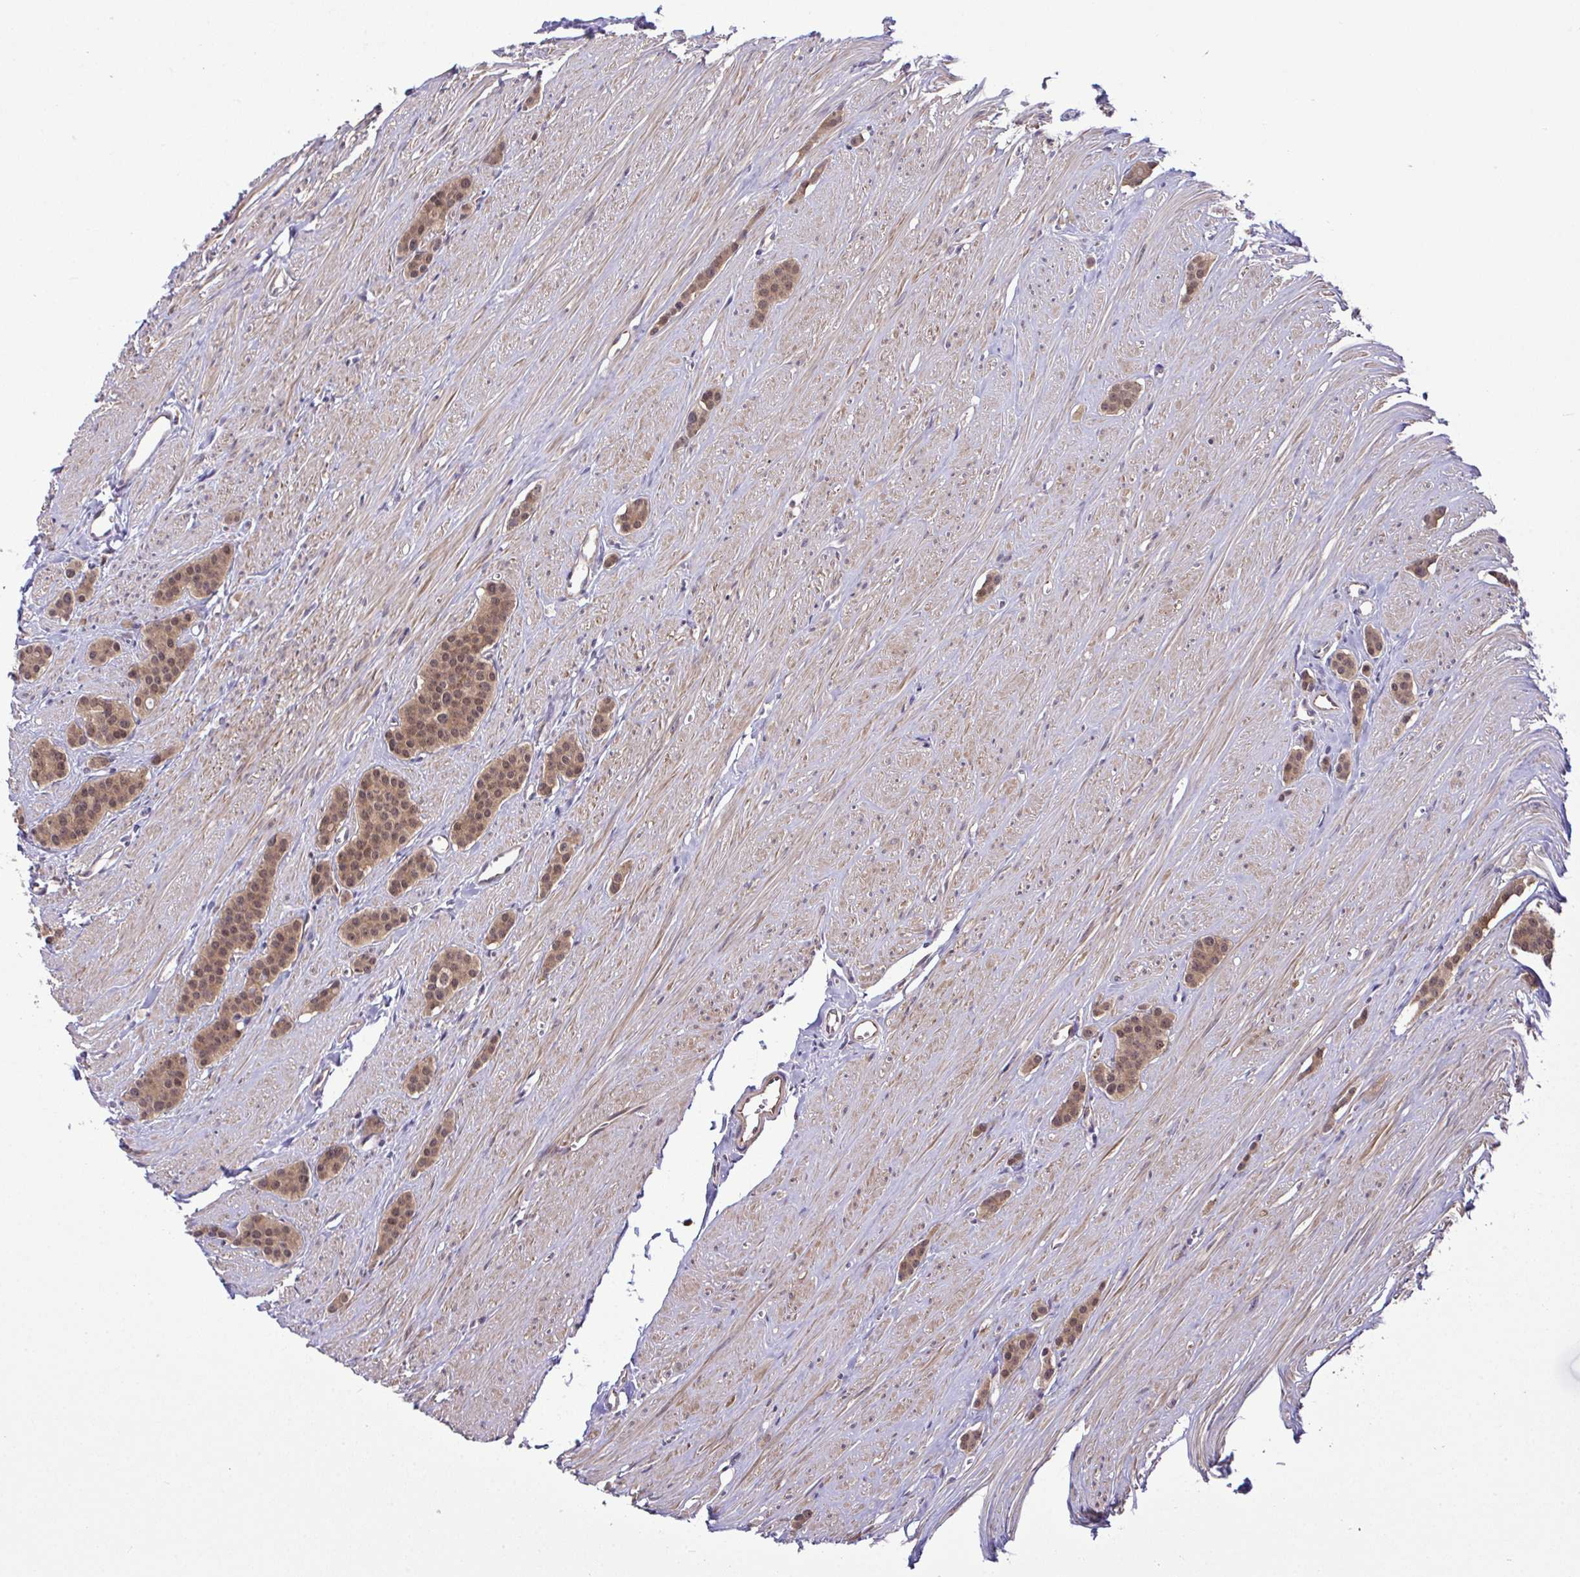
{"staining": {"intensity": "moderate", "quantity": "25%-75%", "location": "cytoplasmic/membranous,nuclear"}, "tissue": "carcinoid", "cell_type": "Tumor cells", "image_type": "cancer", "snomed": [{"axis": "morphology", "description": "Carcinoid, malignant, NOS"}, {"axis": "topography", "description": "Small intestine"}], "caption": "Brown immunohistochemical staining in human malignant carcinoid demonstrates moderate cytoplasmic/membranous and nuclear positivity in approximately 25%-75% of tumor cells.", "gene": "CMPK1", "patient": {"sex": "male", "age": 60}}